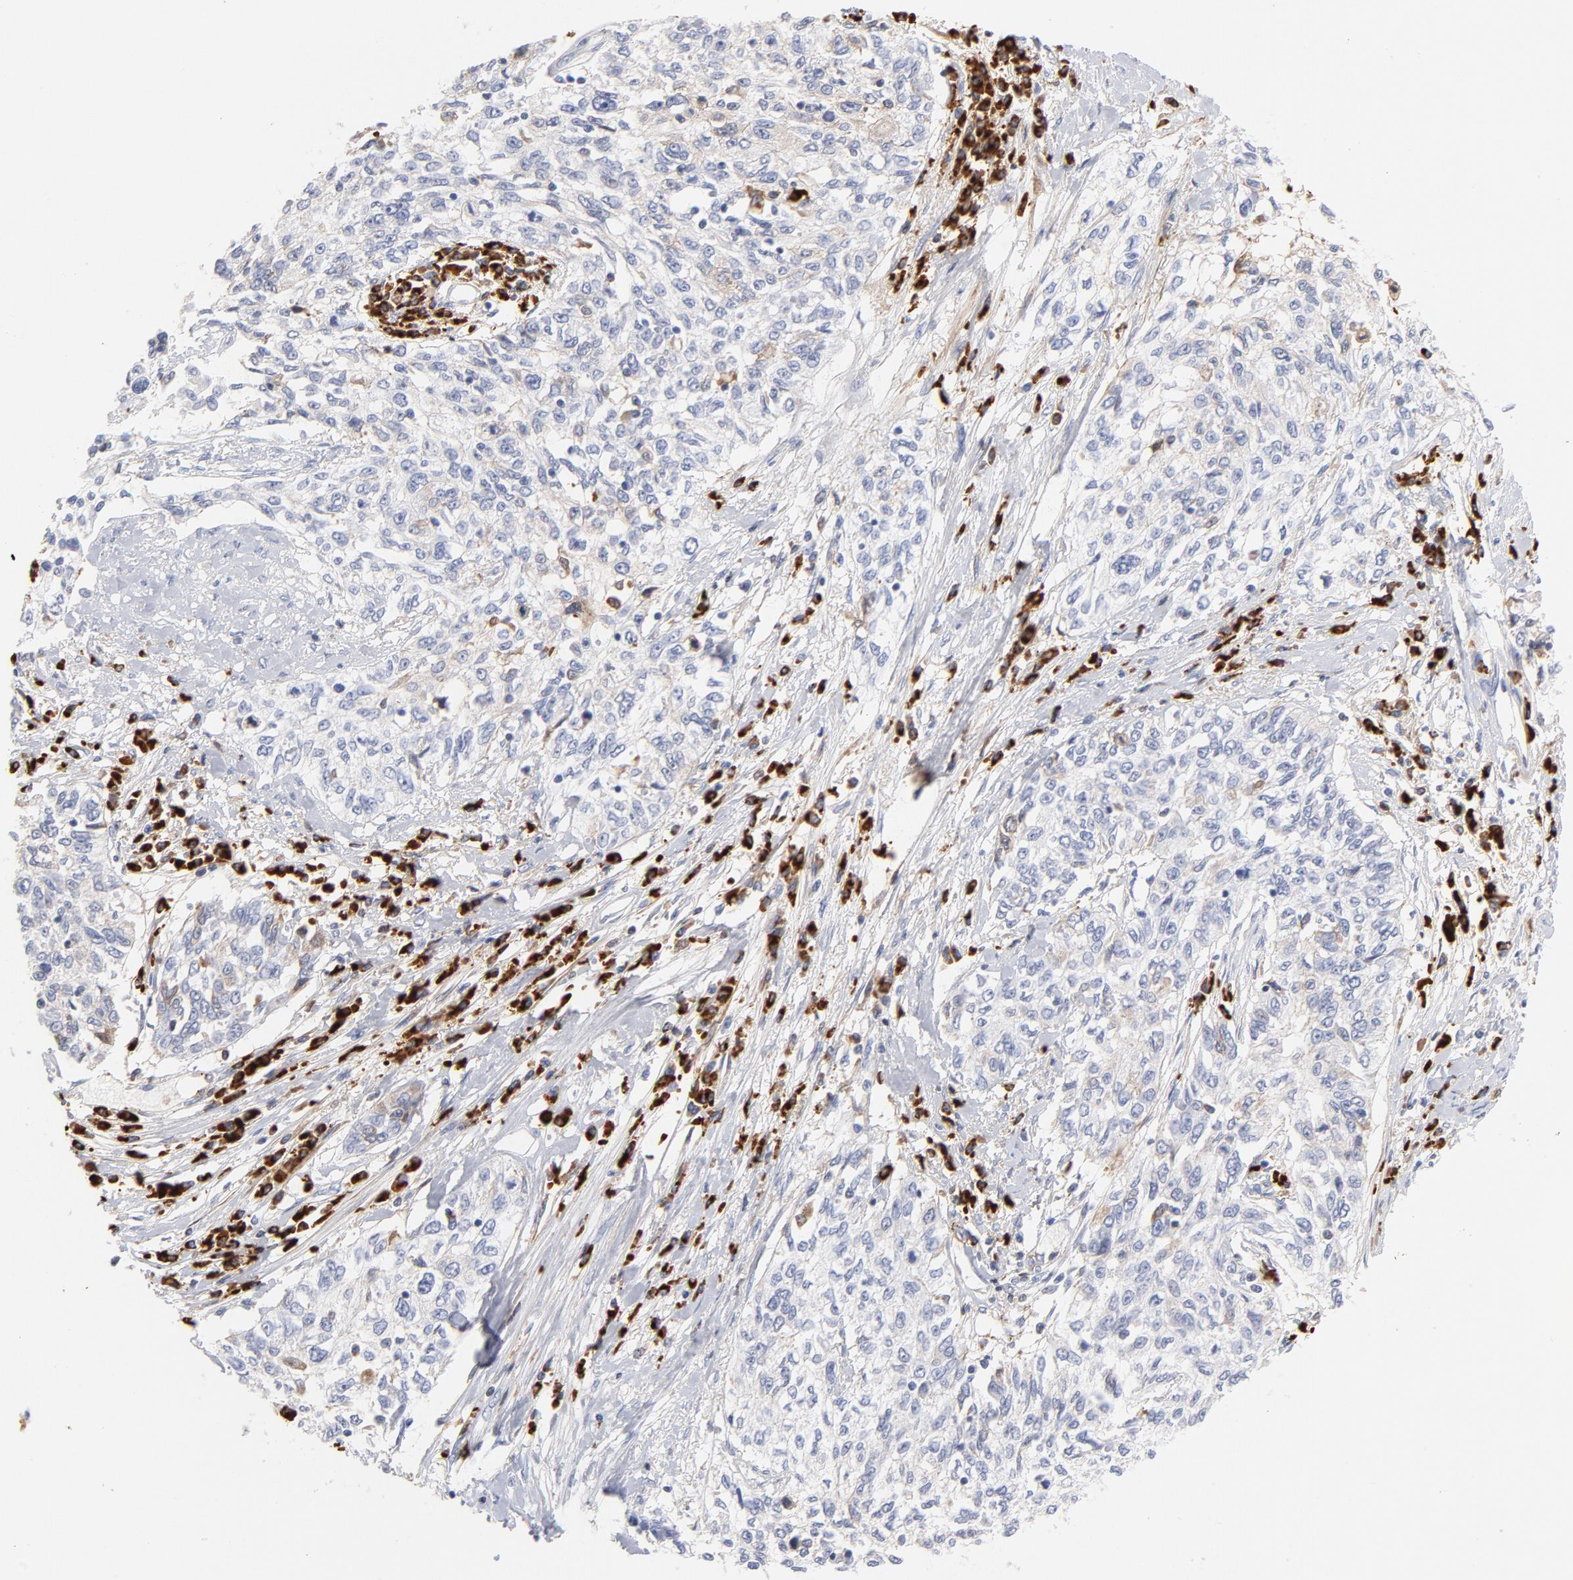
{"staining": {"intensity": "negative", "quantity": "none", "location": "none"}, "tissue": "cervical cancer", "cell_type": "Tumor cells", "image_type": "cancer", "snomed": [{"axis": "morphology", "description": "Squamous cell carcinoma, NOS"}, {"axis": "topography", "description": "Cervix"}], "caption": "A high-resolution image shows immunohistochemistry (IHC) staining of cervical cancer (squamous cell carcinoma), which shows no significant staining in tumor cells.", "gene": "PLAT", "patient": {"sex": "female", "age": 57}}